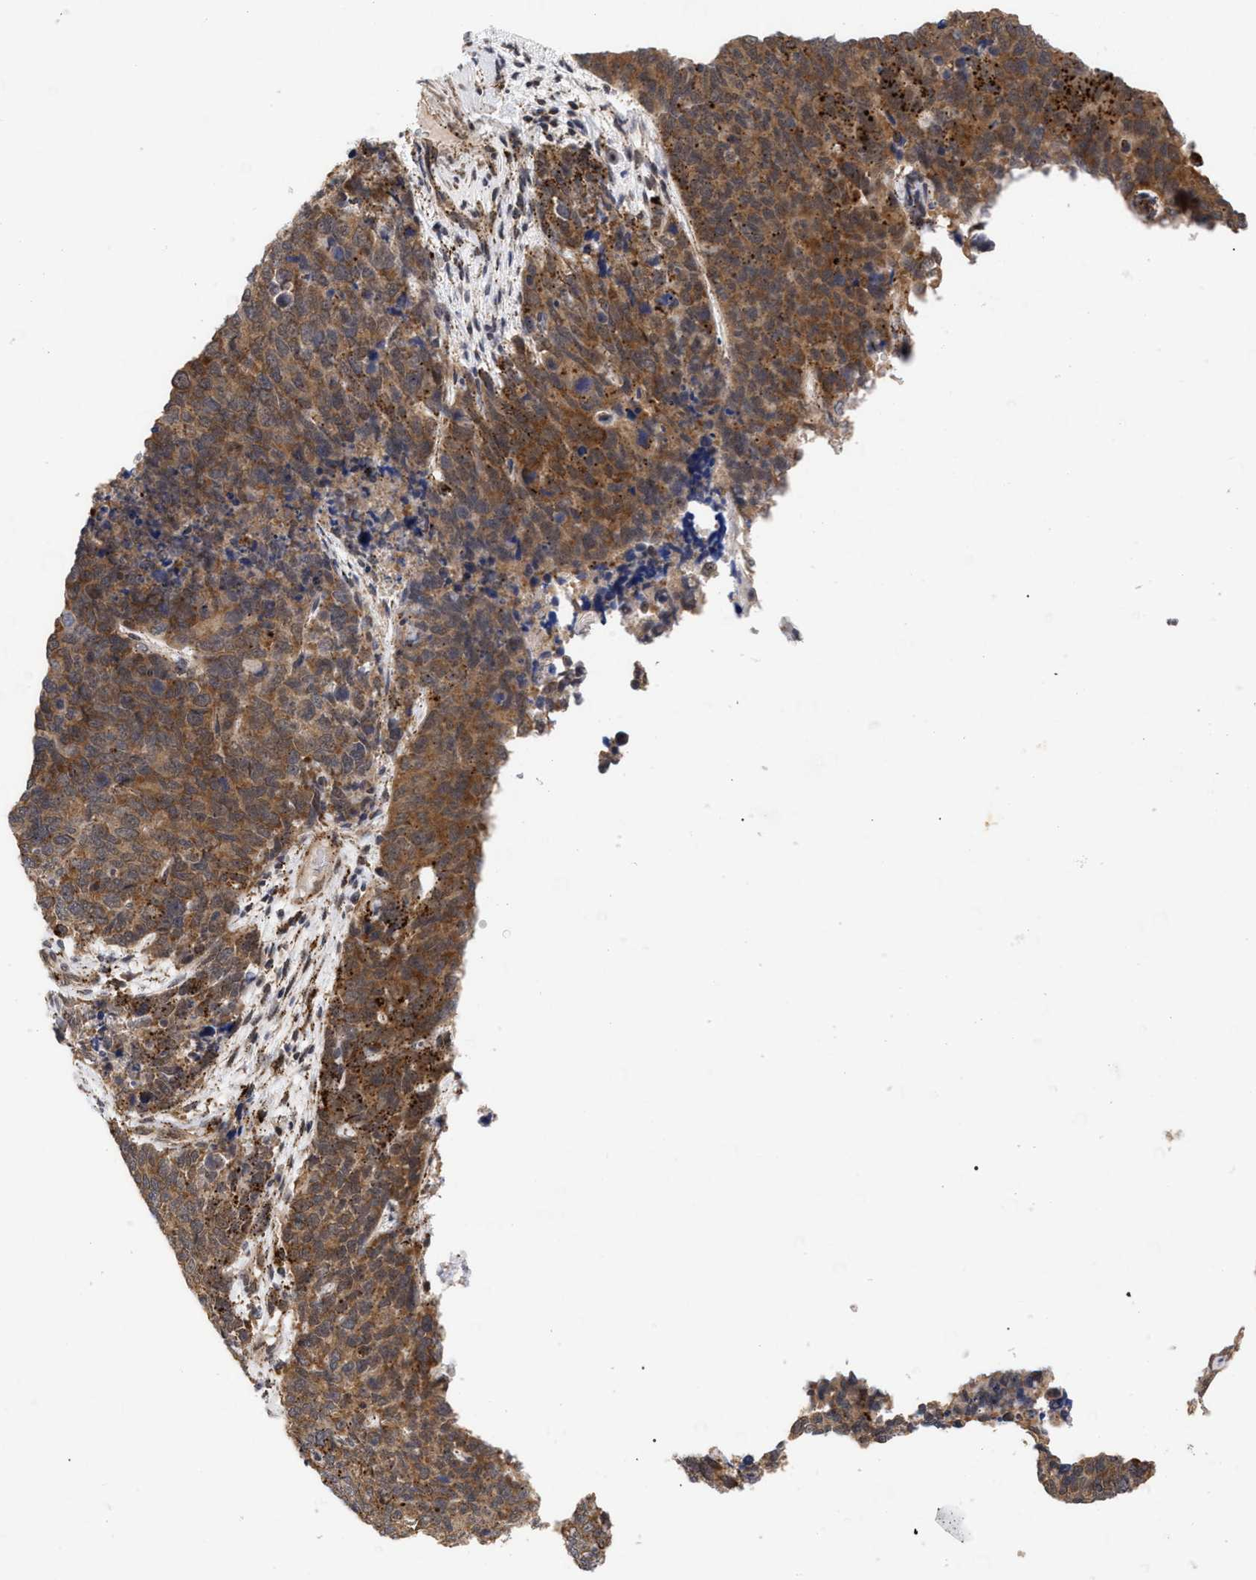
{"staining": {"intensity": "moderate", "quantity": ">75%", "location": "cytoplasmic/membranous"}, "tissue": "cervical cancer", "cell_type": "Tumor cells", "image_type": "cancer", "snomed": [{"axis": "morphology", "description": "Squamous cell carcinoma, NOS"}, {"axis": "topography", "description": "Cervix"}], "caption": "Protein staining reveals moderate cytoplasmic/membranous expression in about >75% of tumor cells in squamous cell carcinoma (cervical).", "gene": "UPF1", "patient": {"sex": "female", "age": 63}}